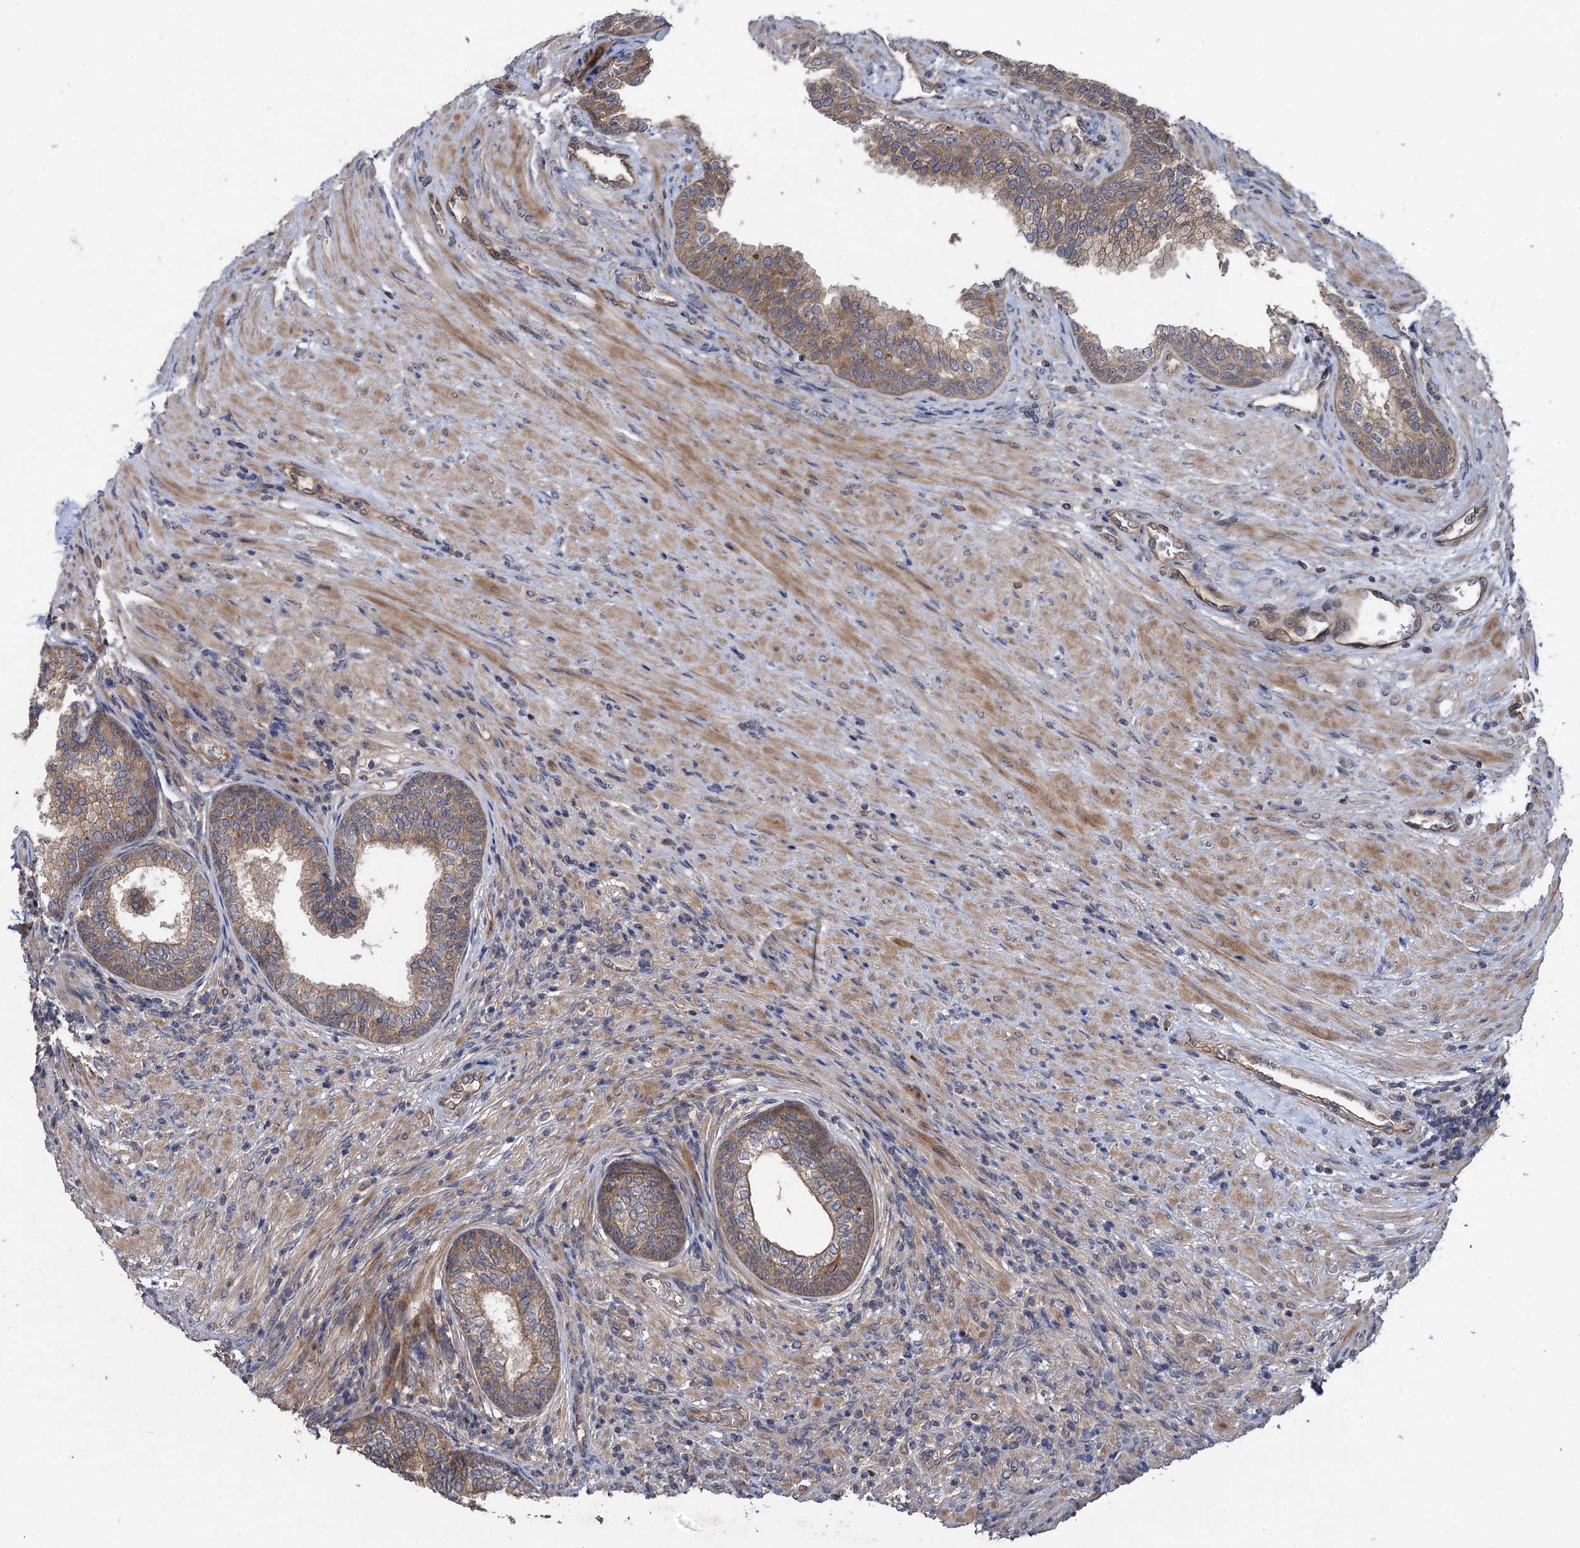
{"staining": {"intensity": "moderate", "quantity": ">75%", "location": "cytoplasmic/membranous"}, "tissue": "prostate", "cell_type": "Glandular cells", "image_type": "normal", "snomed": [{"axis": "morphology", "description": "Normal tissue, NOS"}, {"axis": "topography", "description": "Prostate"}], "caption": "This photomicrograph exhibits normal prostate stained with immunohistochemistry (IHC) to label a protein in brown. The cytoplasmic/membranous of glandular cells show moderate positivity for the protein. Nuclei are counter-stained blue.", "gene": "HAUS1", "patient": {"sex": "male", "age": 76}}